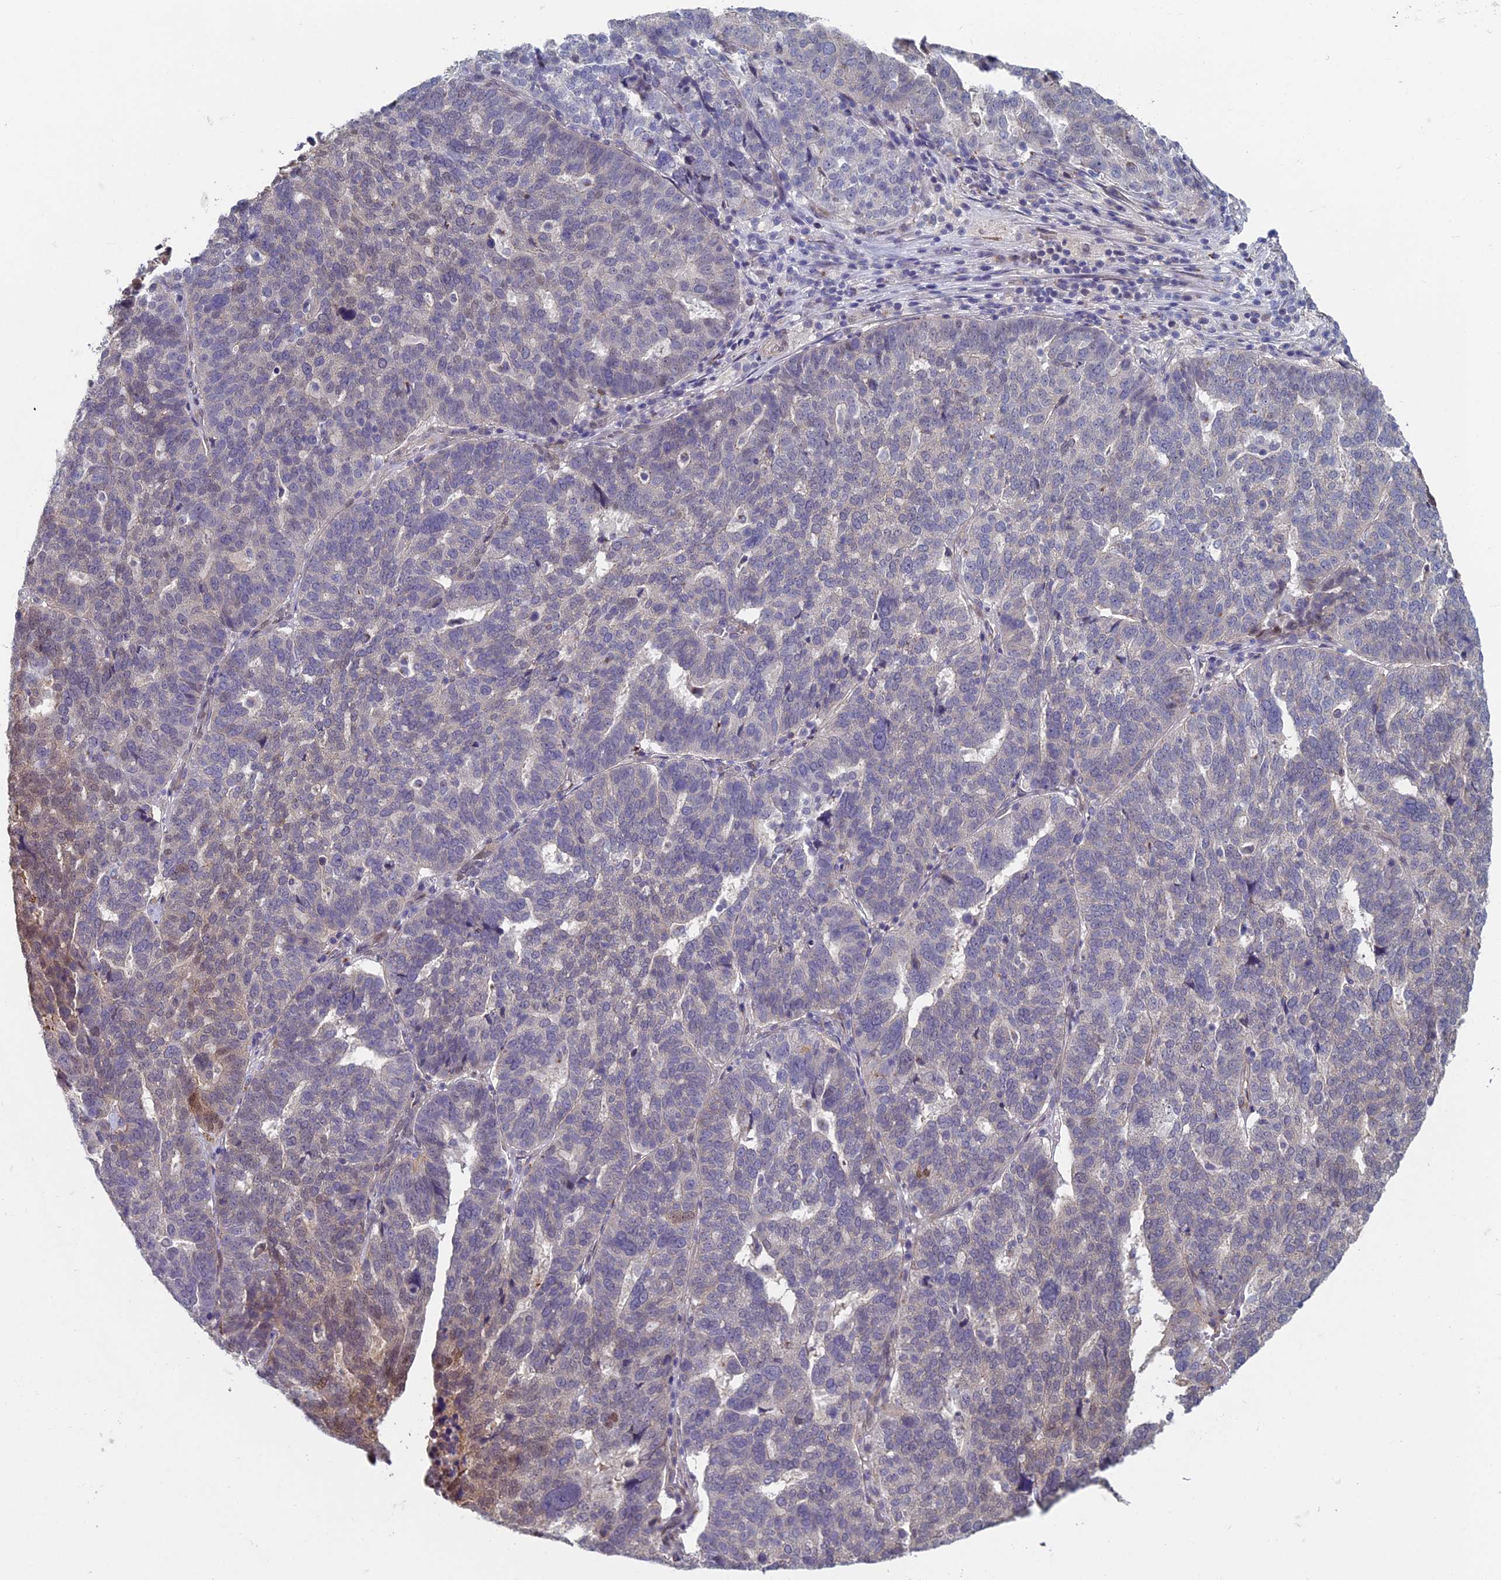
{"staining": {"intensity": "weak", "quantity": "<25%", "location": "nuclear"}, "tissue": "ovarian cancer", "cell_type": "Tumor cells", "image_type": "cancer", "snomed": [{"axis": "morphology", "description": "Cystadenocarcinoma, serous, NOS"}, {"axis": "topography", "description": "Ovary"}], "caption": "Immunohistochemistry of human ovarian serous cystadenocarcinoma exhibits no staining in tumor cells. Nuclei are stained in blue.", "gene": "ZNF626", "patient": {"sex": "female", "age": 59}}